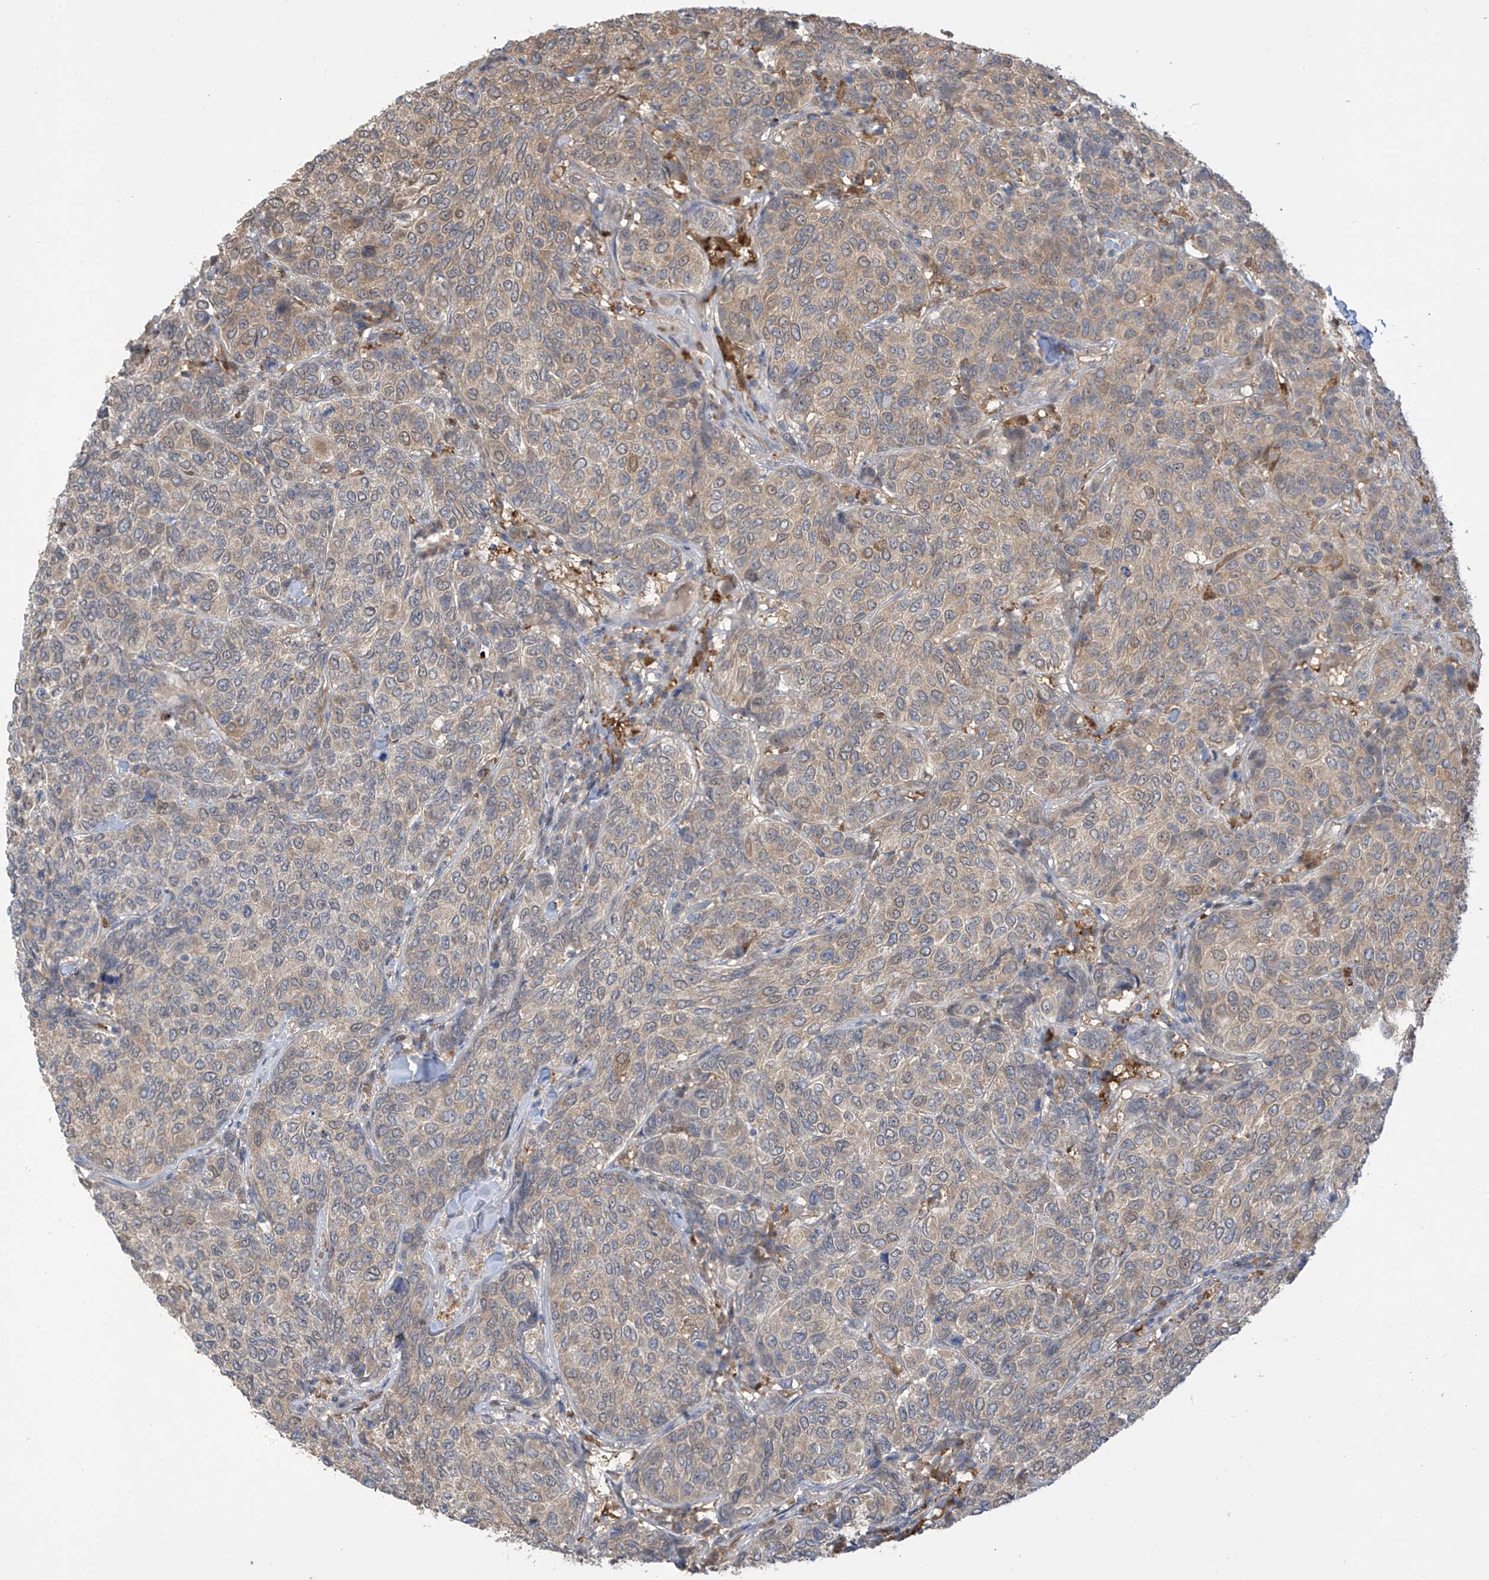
{"staining": {"intensity": "weak", "quantity": ">75%", "location": "cytoplasmic/membranous"}, "tissue": "breast cancer", "cell_type": "Tumor cells", "image_type": "cancer", "snomed": [{"axis": "morphology", "description": "Duct carcinoma"}, {"axis": "topography", "description": "Breast"}], "caption": "Weak cytoplasmic/membranous protein positivity is seen in about >75% of tumor cells in breast invasive ductal carcinoma. The staining was performed using DAB to visualize the protein expression in brown, while the nuclei were stained in blue with hematoxylin (Magnification: 20x).", "gene": "IDH1", "patient": {"sex": "female", "age": 55}}